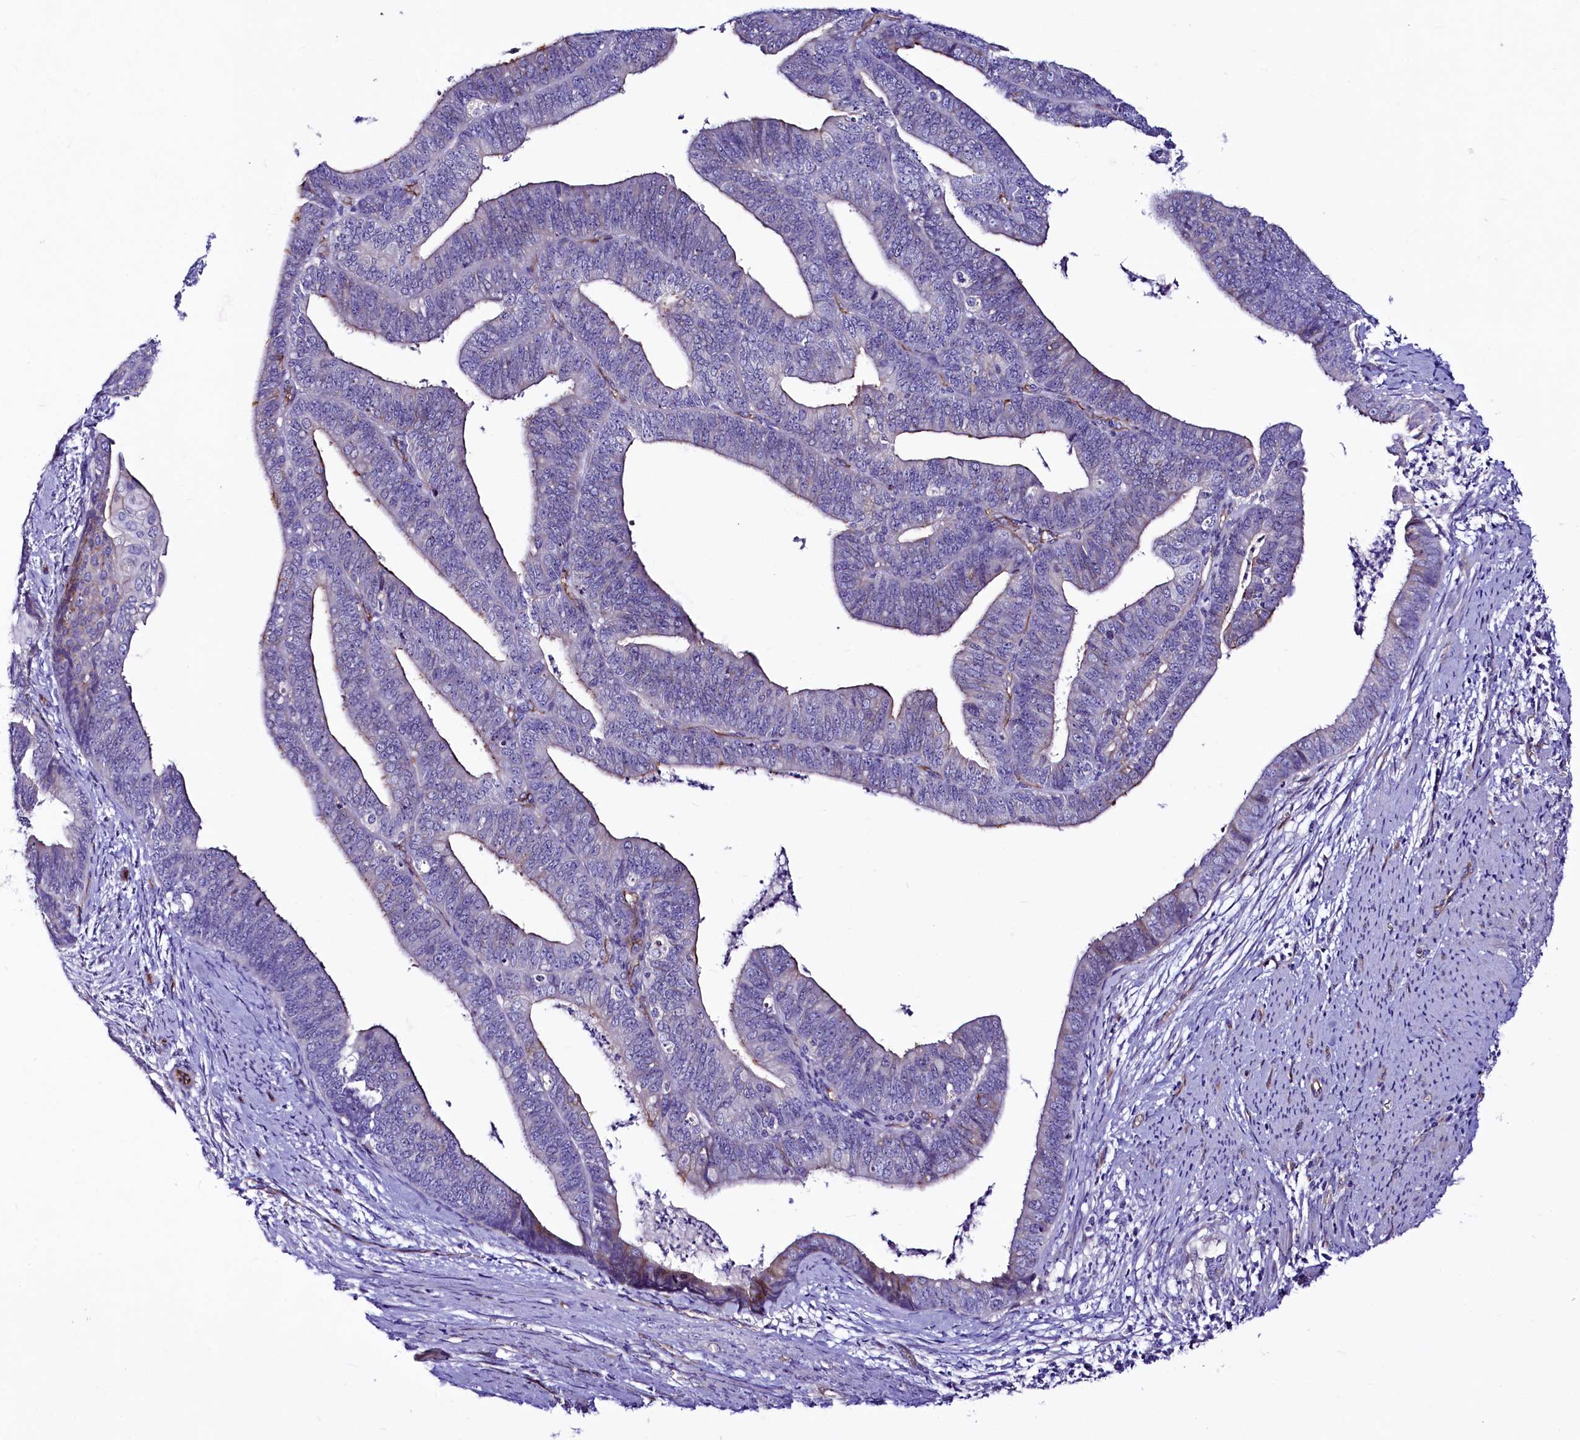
{"staining": {"intensity": "moderate", "quantity": "<25%", "location": "cytoplasmic/membranous"}, "tissue": "endometrial cancer", "cell_type": "Tumor cells", "image_type": "cancer", "snomed": [{"axis": "morphology", "description": "Adenocarcinoma, NOS"}, {"axis": "topography", "description": "Endometrium"}], "caption": "High-power microscopy captured an immunohistochemistry (IHC) micrograph of adenocarcinoma (endometrial), revealing moderate cytoplasmic/membranous expression in approximately <25% of tumor cells.", "gene": "SLF1", "patient": {"sex": "female", "age": 73}}